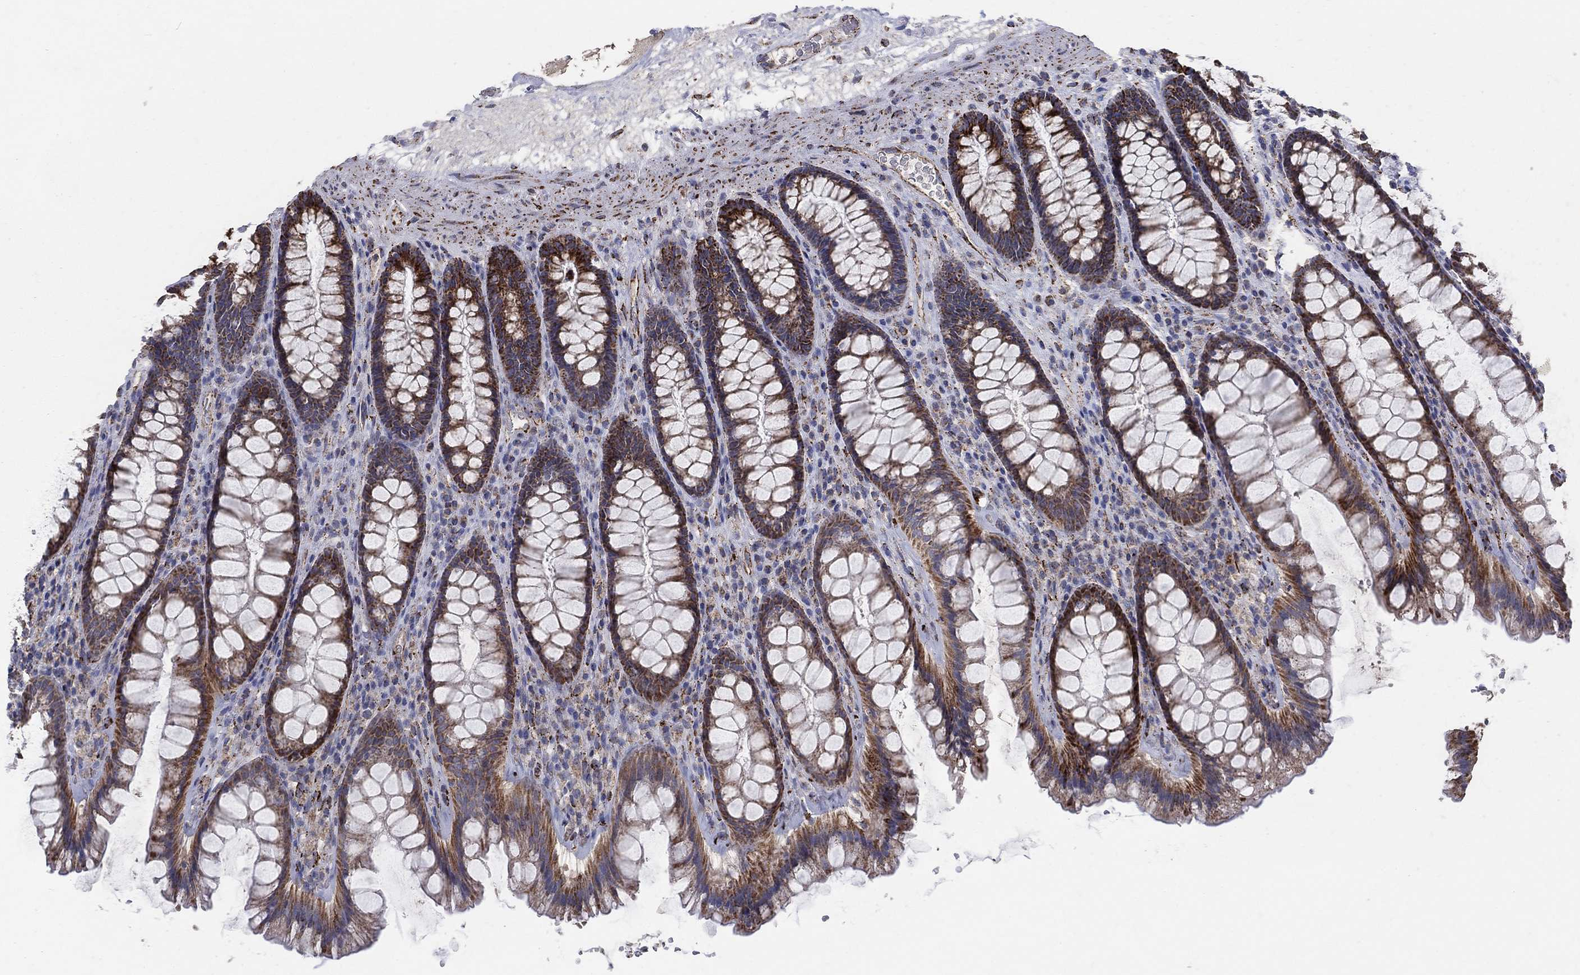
{"staining": {"intensity": "strong", "quantity": ">75%", "location": "cytoplasmic/membranous"}, "tissue": "rectum", "cell_type": "Glandular cells", "image_type": "normal", "snomed": [{"axis": "morphology", "description": "Normal tissue, NOS"}, {"axis": "topography", "description": "Rectum"}], "caption": "Immunohistochemical staining of benign rectum exhibits strong cytoplasmic/membranous protein positivity in about >75% of glandular cells. (IHC, brightfield microscopy, high magnification).", "gene": "PNPLA2", "patient": {"sex": "male", "age": 72}}